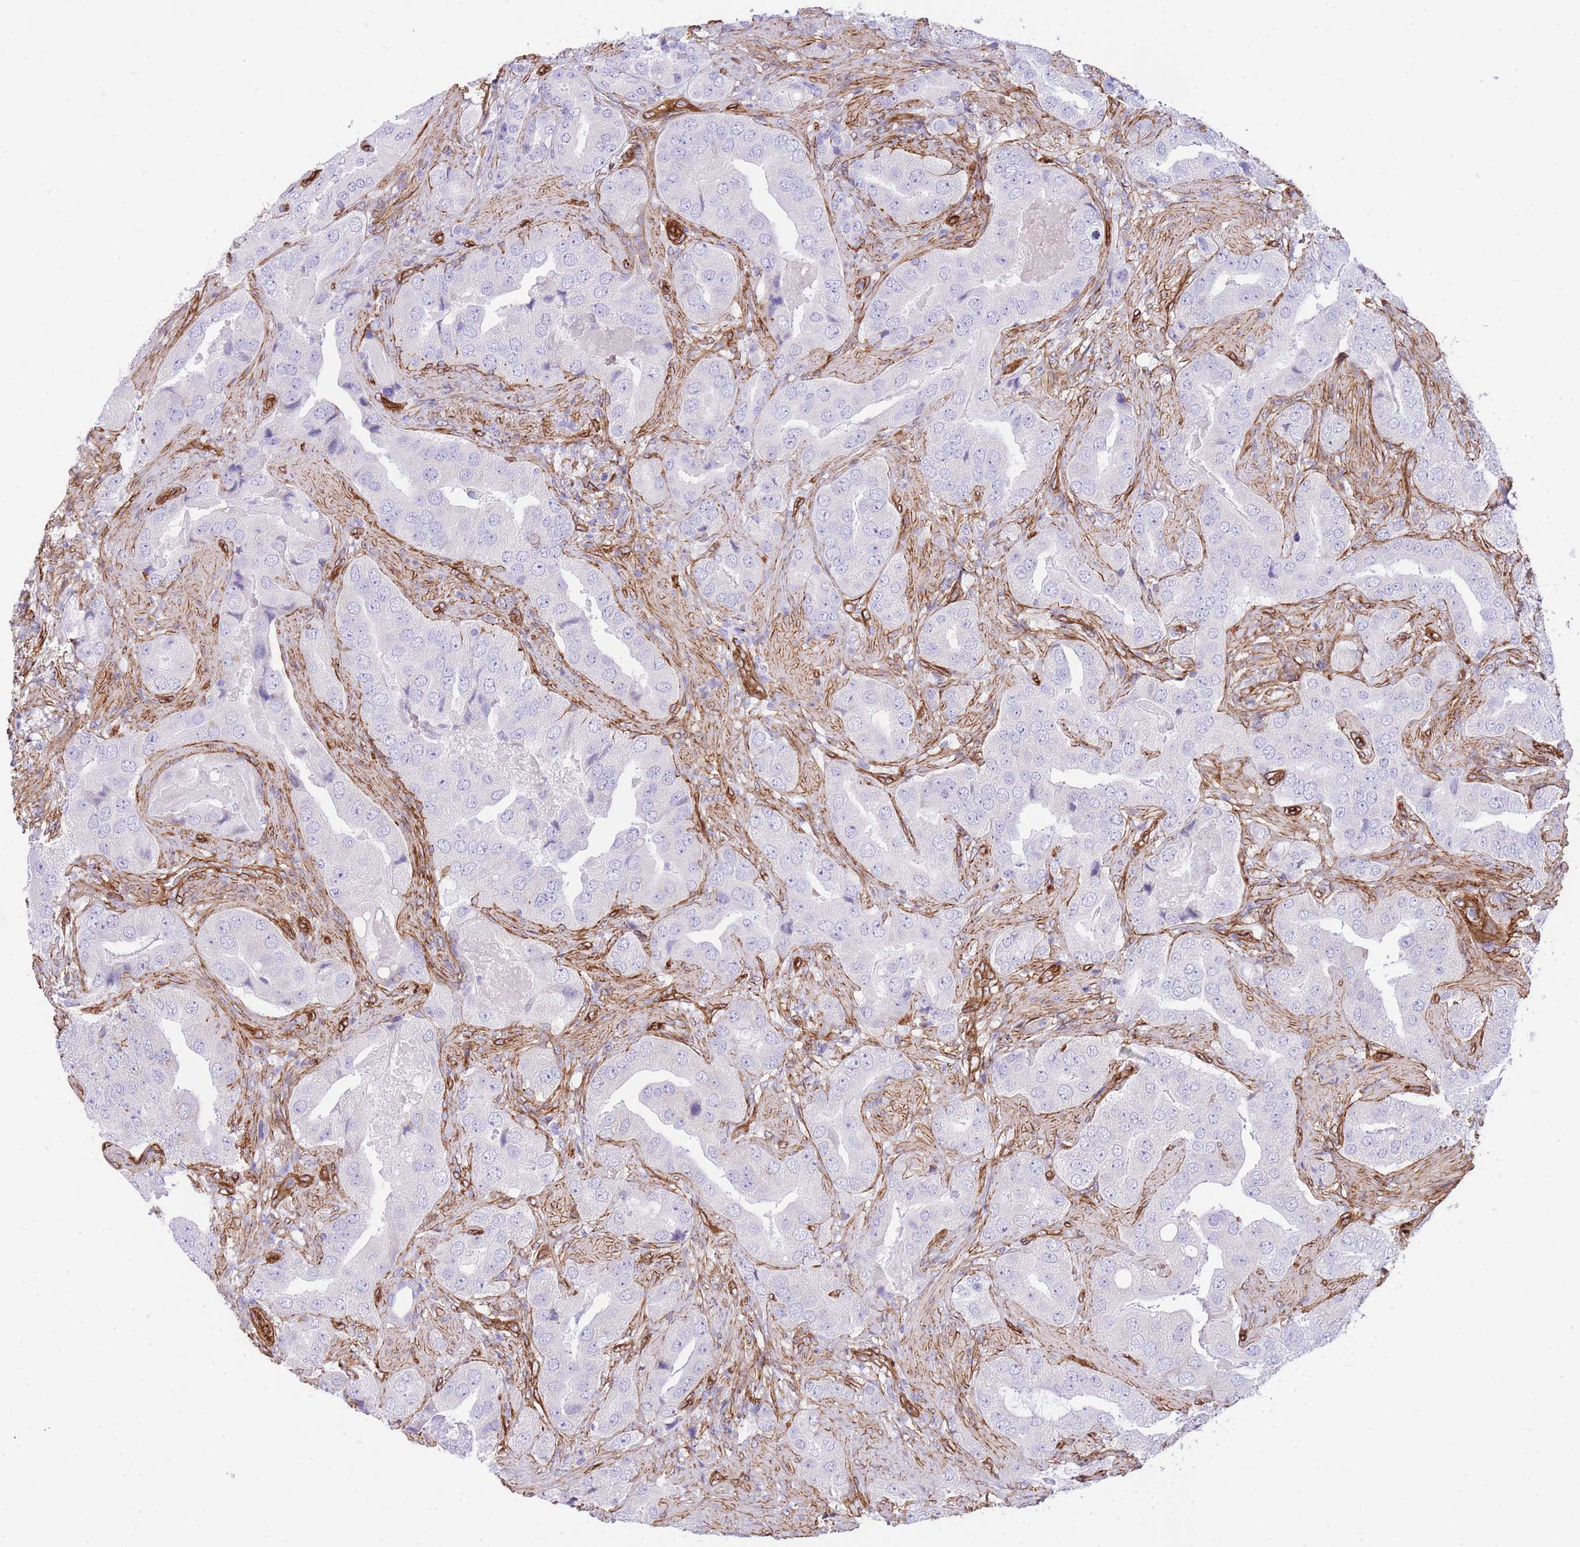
{"staining": {"intensity": "negative", "quantity": "none", "location": "none"}, "tissue": "prostate cancer", "cell_type": "Tumor cells", "image_type": "cancer", "snomed": [{"axis": "morphology", "description": "Adenocarcinoma, High grade"}, {"axis": "topography", "description": "Prostate"}], "caption": "Immunohistochemistry of prostate cancer shows no staining in tumor cells.", "gene": "CAVIN1", "patient": {"sex": "male", "age": 63}}